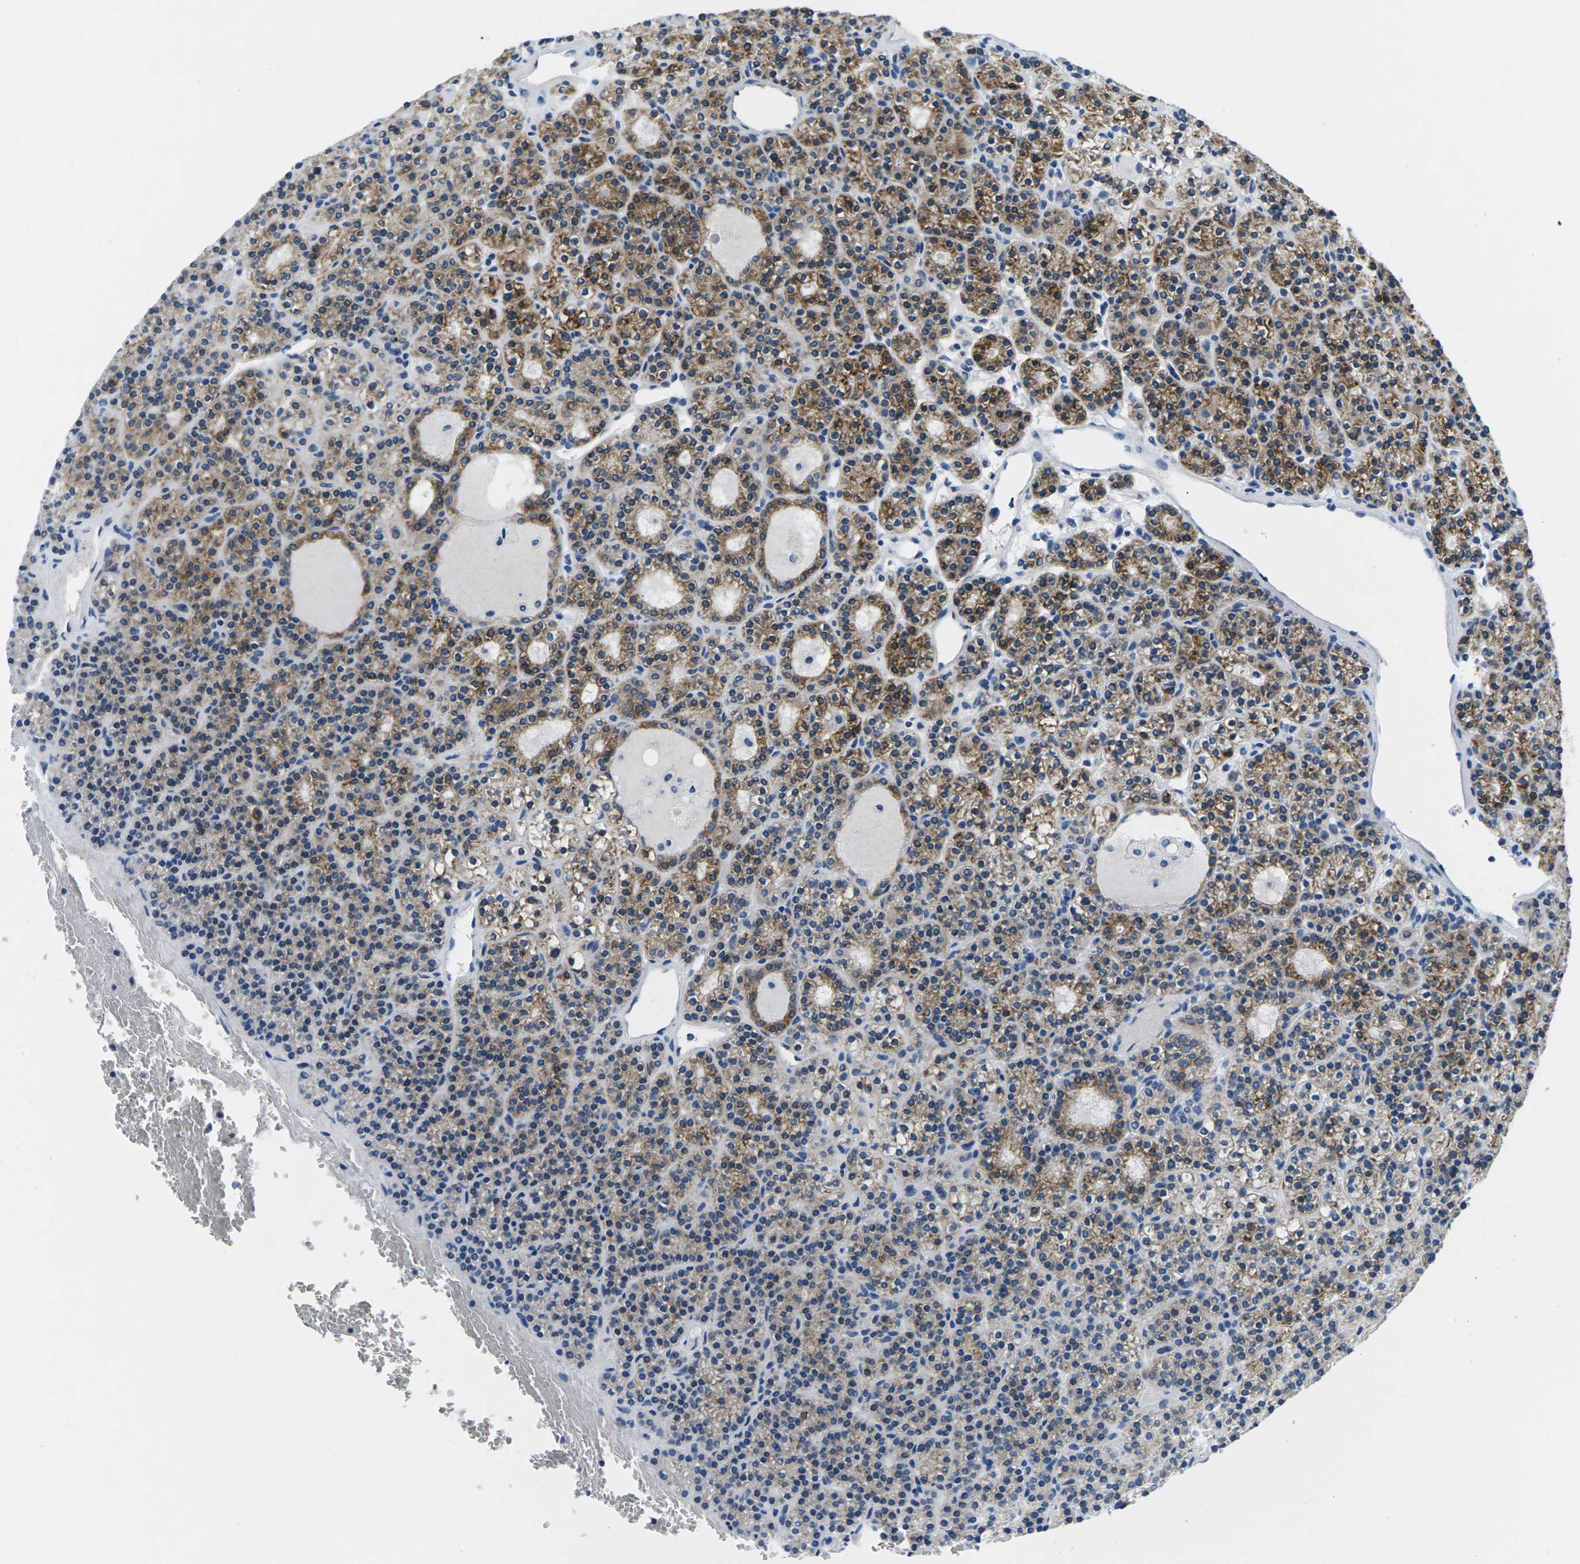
{"staining": {"intensity": "moderate", "quantity": "25%-75%", "location": "cytoplasmic/membranous"}, "tissue": "parathyroid gland", "cell_type": "Glandular cells", "image_type": "normal", "snomed": [{"axis": "morphology", "description": "Normal tissue, NOS"}, {"axis": "morphology", "description": "Adenoma, NOS"}, {"axis": "topography", "description": "Parathyroid gland"}], "caption": "IHC of benign parathyroid gland displays medium levels of moderate cytoplasmic/membranous positivity in about 25%-75% of glandular cells.", "gene": "TSPAN2", "patient": {"sex": "female", "age": 64}}